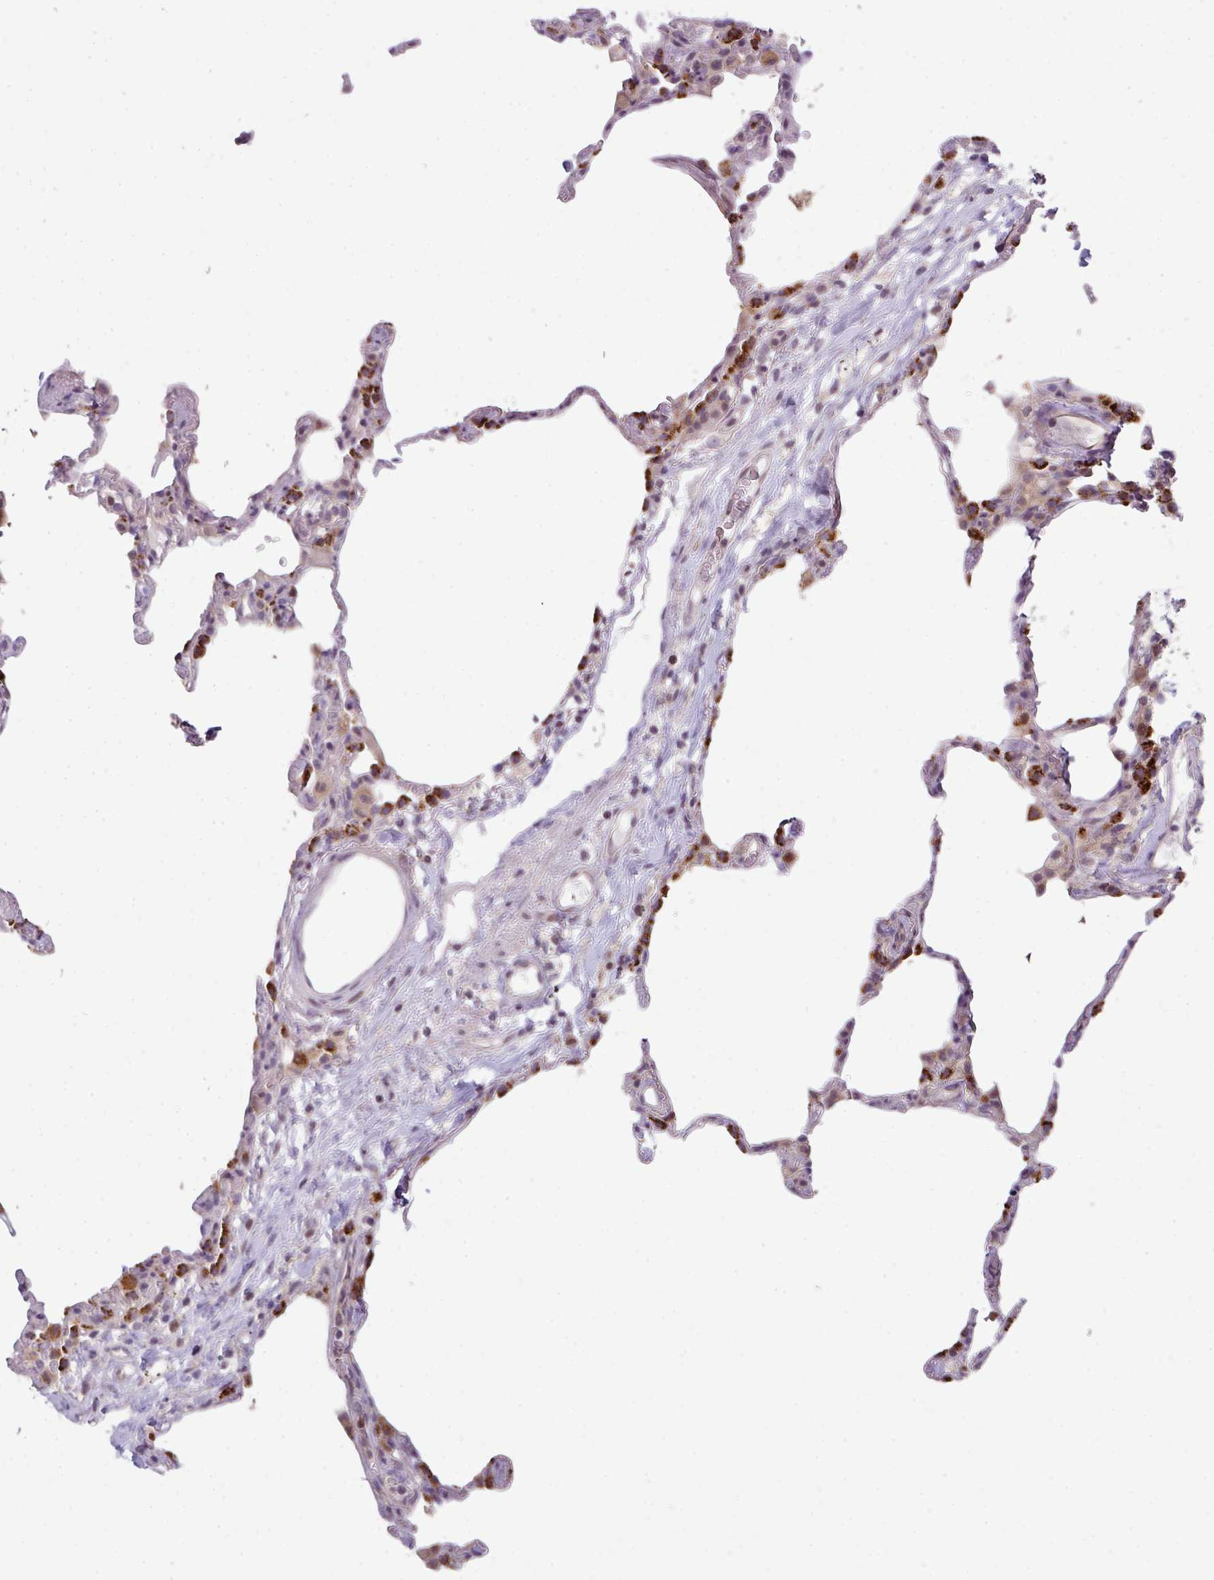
{"staining": {"intensity": "strong", "quantity": "<25%", "location": "cytoplasmic/membranous"}, "tissue": "lung", "cell_type": "Alveolar cells", "image_type": "normal", "snomed": [{"axis": "morphology", "description": "Normal tissue, NOS"}, {"axis": "topography", "description": "Lung"}], "caption": "Lung stained for a protein shows strong cytoplasmic/membranous positivity in alveolar cells. (DAB = brown stain, brightfield microscopy at high magnification).", "gene": "STAT5A", "patient": {"sex": "female", "age": 57}}